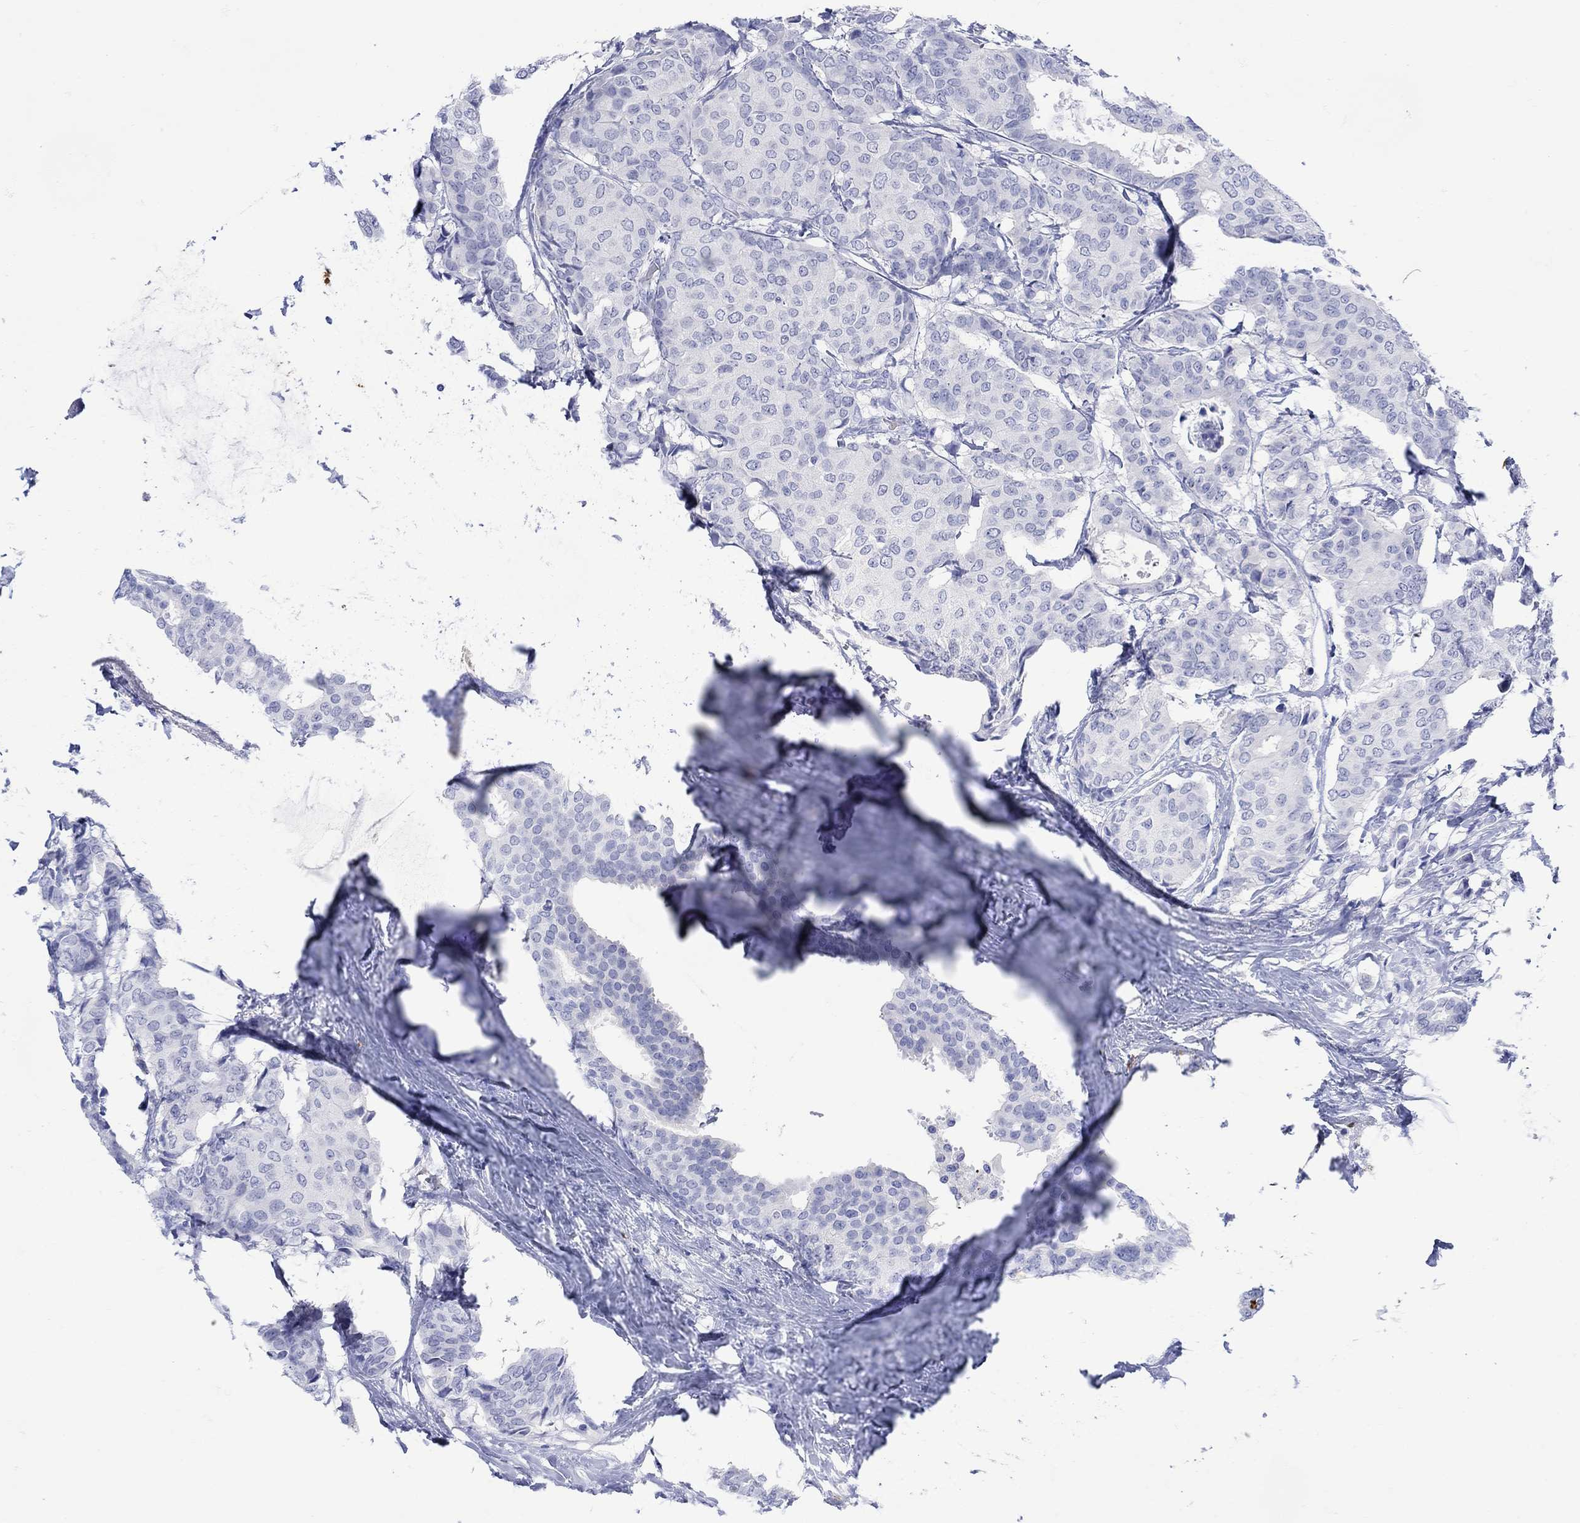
{"staining": {"intensity": "negative", "quantity": "none", "location": "none"}, "tissue": "breast cancer", "cell_type": "Tumor cells", "image_type": "cancer", "snomed": [{"axis": "morphology", "description": "Duct carcinoma"}, {"axis": "topography", "description": "Breast"}], "caption": "An IHC photomicrograph of breast intraductal carcinoma is shown. There is no staining in tumor cells of breast intraductal carcinoma.", "gene": "LINGO3", "patient": {"sex": "female", "age": 75}}